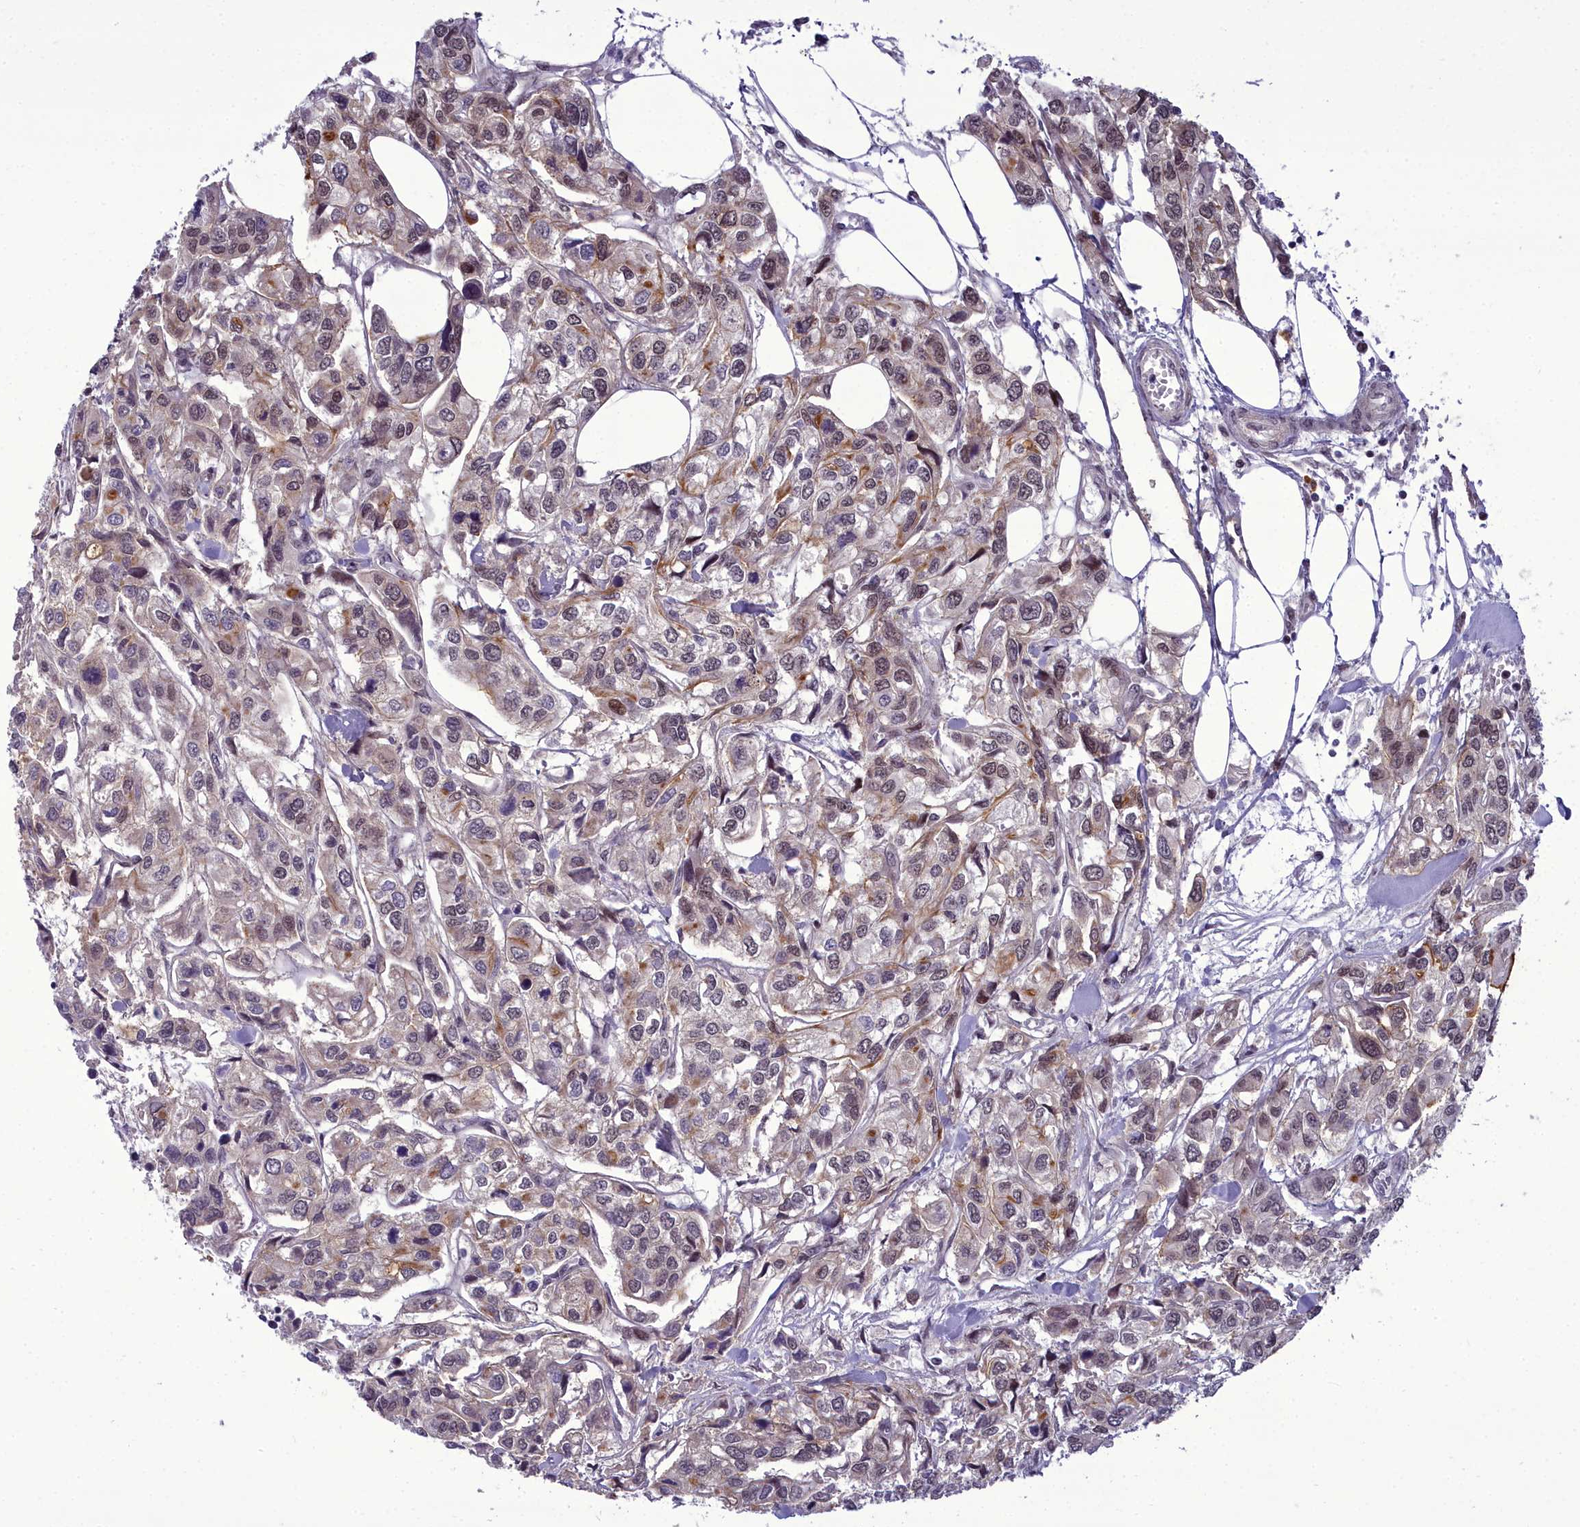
{"staining": {"intensity": "moderate", "quantity": "25%-75%", "location": "cytoplasmic/membranous,nuclear"}, "tissue": "urothelial cancer", "cell_type": "Tumor cells", "image_type": "cancer", "snomed": [{"axis": "morphology", "description": "Urothelial carcinoma, High grade"}, {"axis": "topography", "description": "Urinary bladder"}], "caption": "High-magnification brightfield microscopy of high-grade urothelial carcinoma stained with DAB (3,3'-diaminobenzidine) (brown) and counterstained with hematoxylin (blue). tumor cells exhibit moderate cytoplasmic/membranous and nuclear positivity is present in about25%-75% of cells. (DAB (3,3'-diaminobenzidine) IHC with brightfield microscopy, high magnification).", "gene": "CEACAM19", "patient": {"sex": "male", "age": 67}}